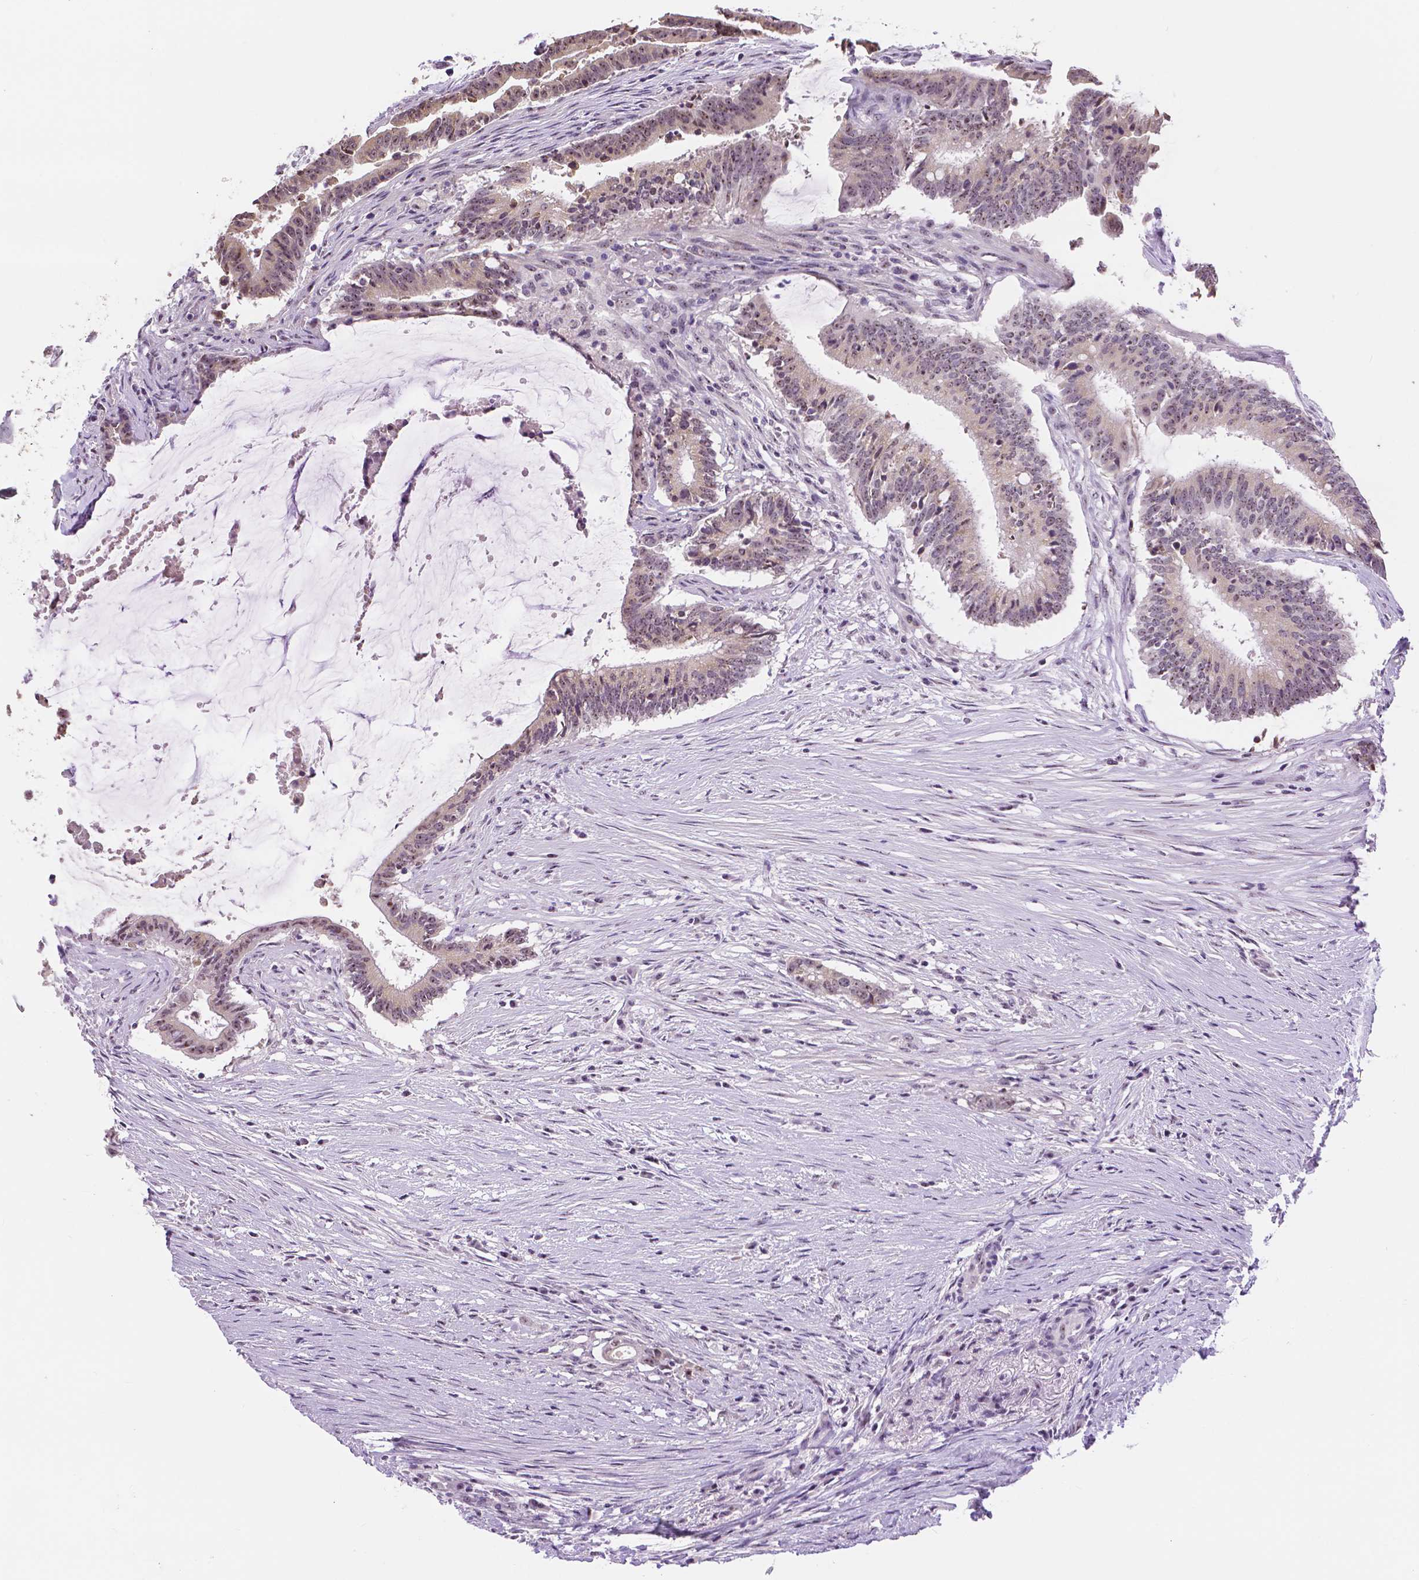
{"staining": {"intensity": "weak", "quantity": ">75%", "location": "nuclear"}, "tissue": "colorectal cancer", "cell_type": "Tumor cells", "image_type": "cancer", "snomed": [{"axis": "morphology", "description": "Adenocarcinoma, NOS"}, {"axis": "topography", "description": "Colon"}], "caption": "Adenocarcinoma (colorectal) tissue displays weak nuclear positivity in about >75% of tumor cells, visualized by immunohistochemistry. Nuclei are stained in blue.", "gene": "NHP2", "patient": {"sex": "female", "age": 43}}